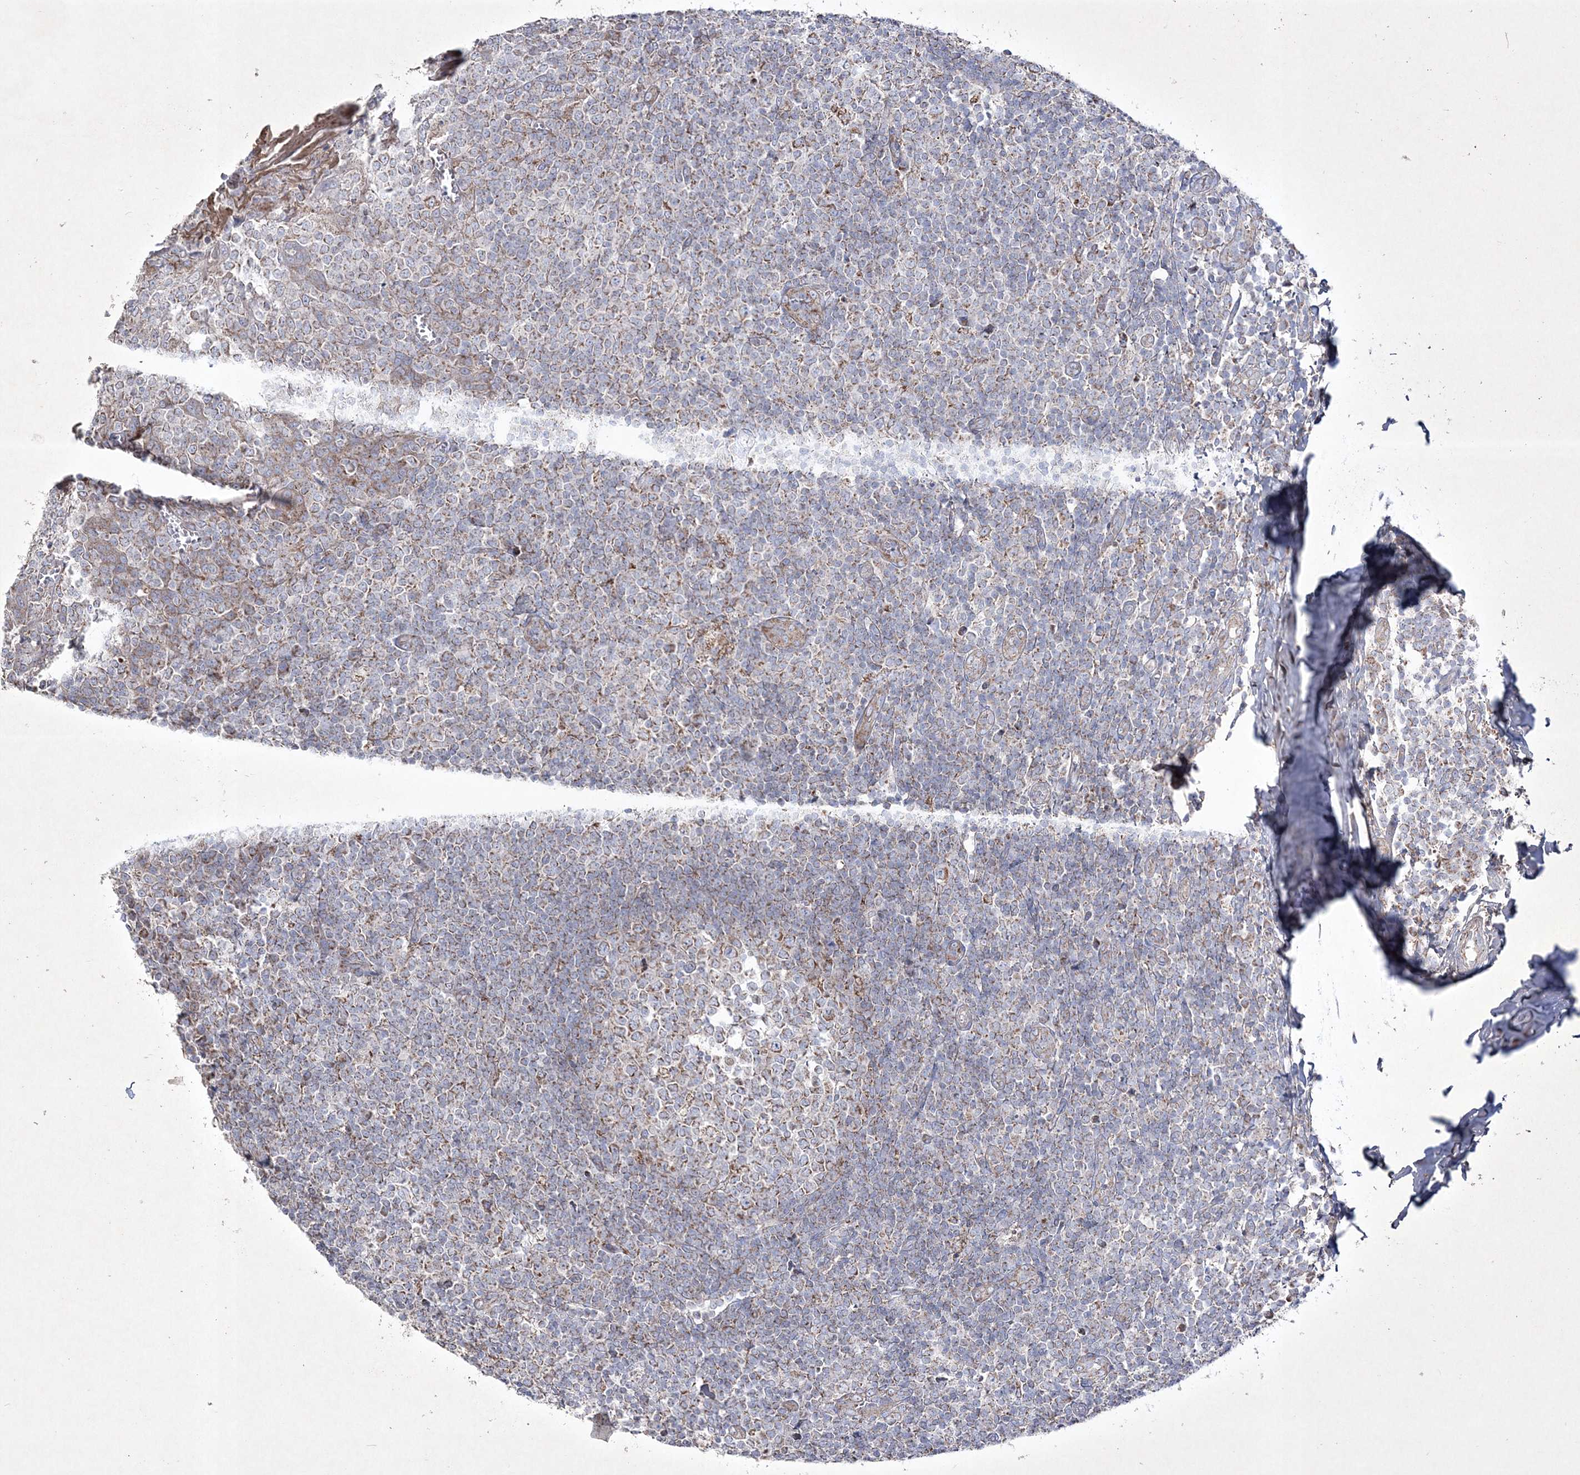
{"staining": {"intensity": "moderate", "quantity": ">75%", "location": "cytoplasmic/membranous"}, "tissue": "tonsil", "cell_type": "Germinal center cells", "image_type": "normal", "snomed": [{"axis": "morphology", "description": "Normal tissue, NOS"}, {"axis": "topography", "description": "Tonsil"}], "caption": "Brown immunohistochemical staining in unremarkable tonsil displays moderate cytoplasmic/membranous positivity in approximately >75% of germinal center cells. (brown staining indicates protein expression, while blue staining denotes nuclei).", "gene": "RICTOR", "patient": {"sex": "female", "age": 19}}